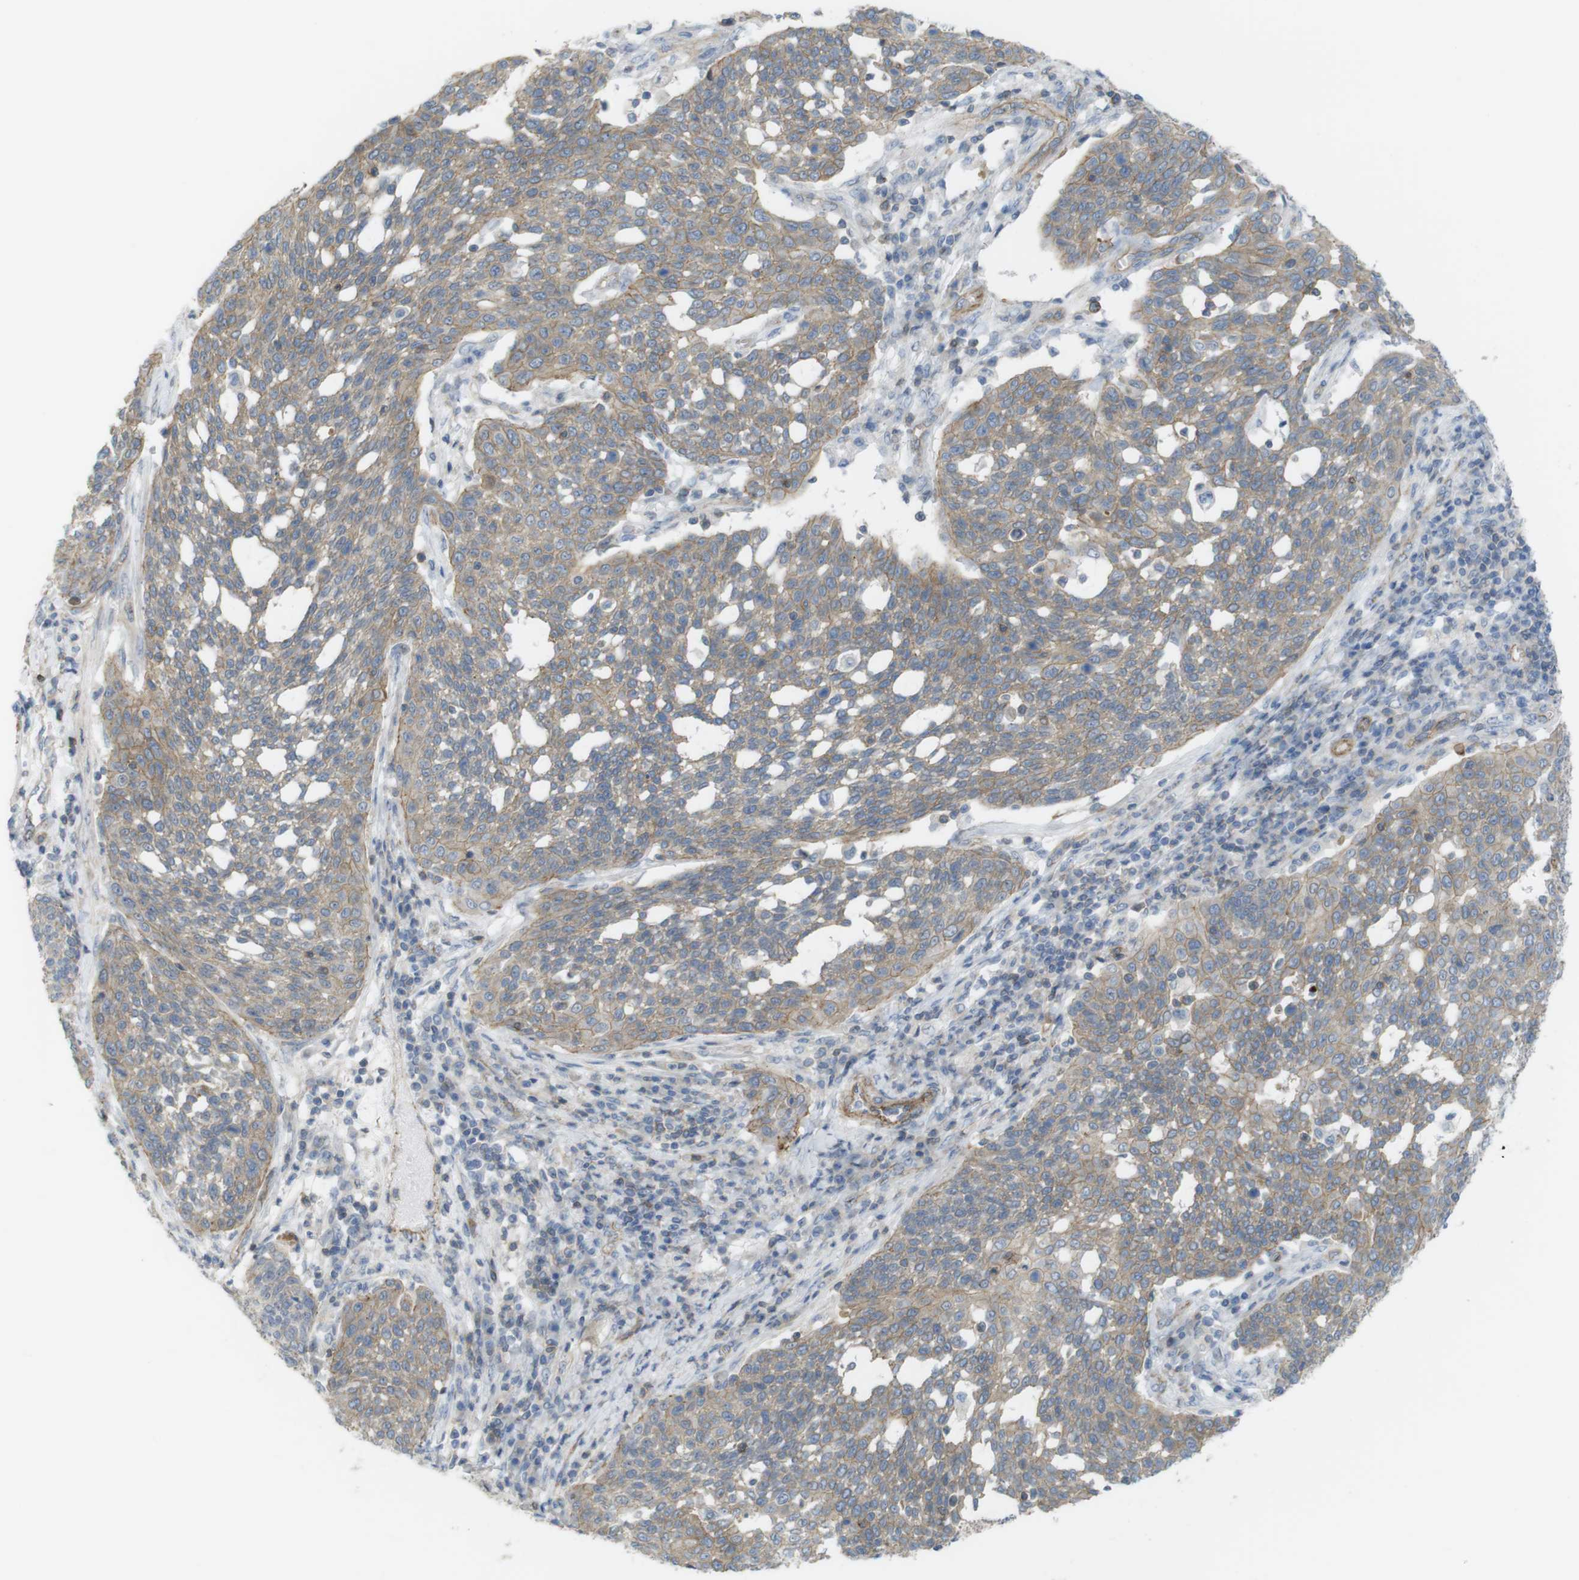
{"staining": {"intensity": "weak", "quantity": ">75%", "location": "cytoplasmic/membranous"}, "tissue": "cervical cancer", "cell_type": "Tumor cells", "image_type": "cancer", "snomed": [{"axis": "morphology", "description": "Squamous cell carcinoma, NOS"}, {"axis": "topography", "description": "Cervix"}], "caption": "Cervical squamous cell carcinoma stained with immunohistochemistry (IHC) reveals weak cytoplasmic/membranous positivity in about >75% of tumor cells.", "gene": "PREX2", "patient": {"sex": "female", "age": 34}}